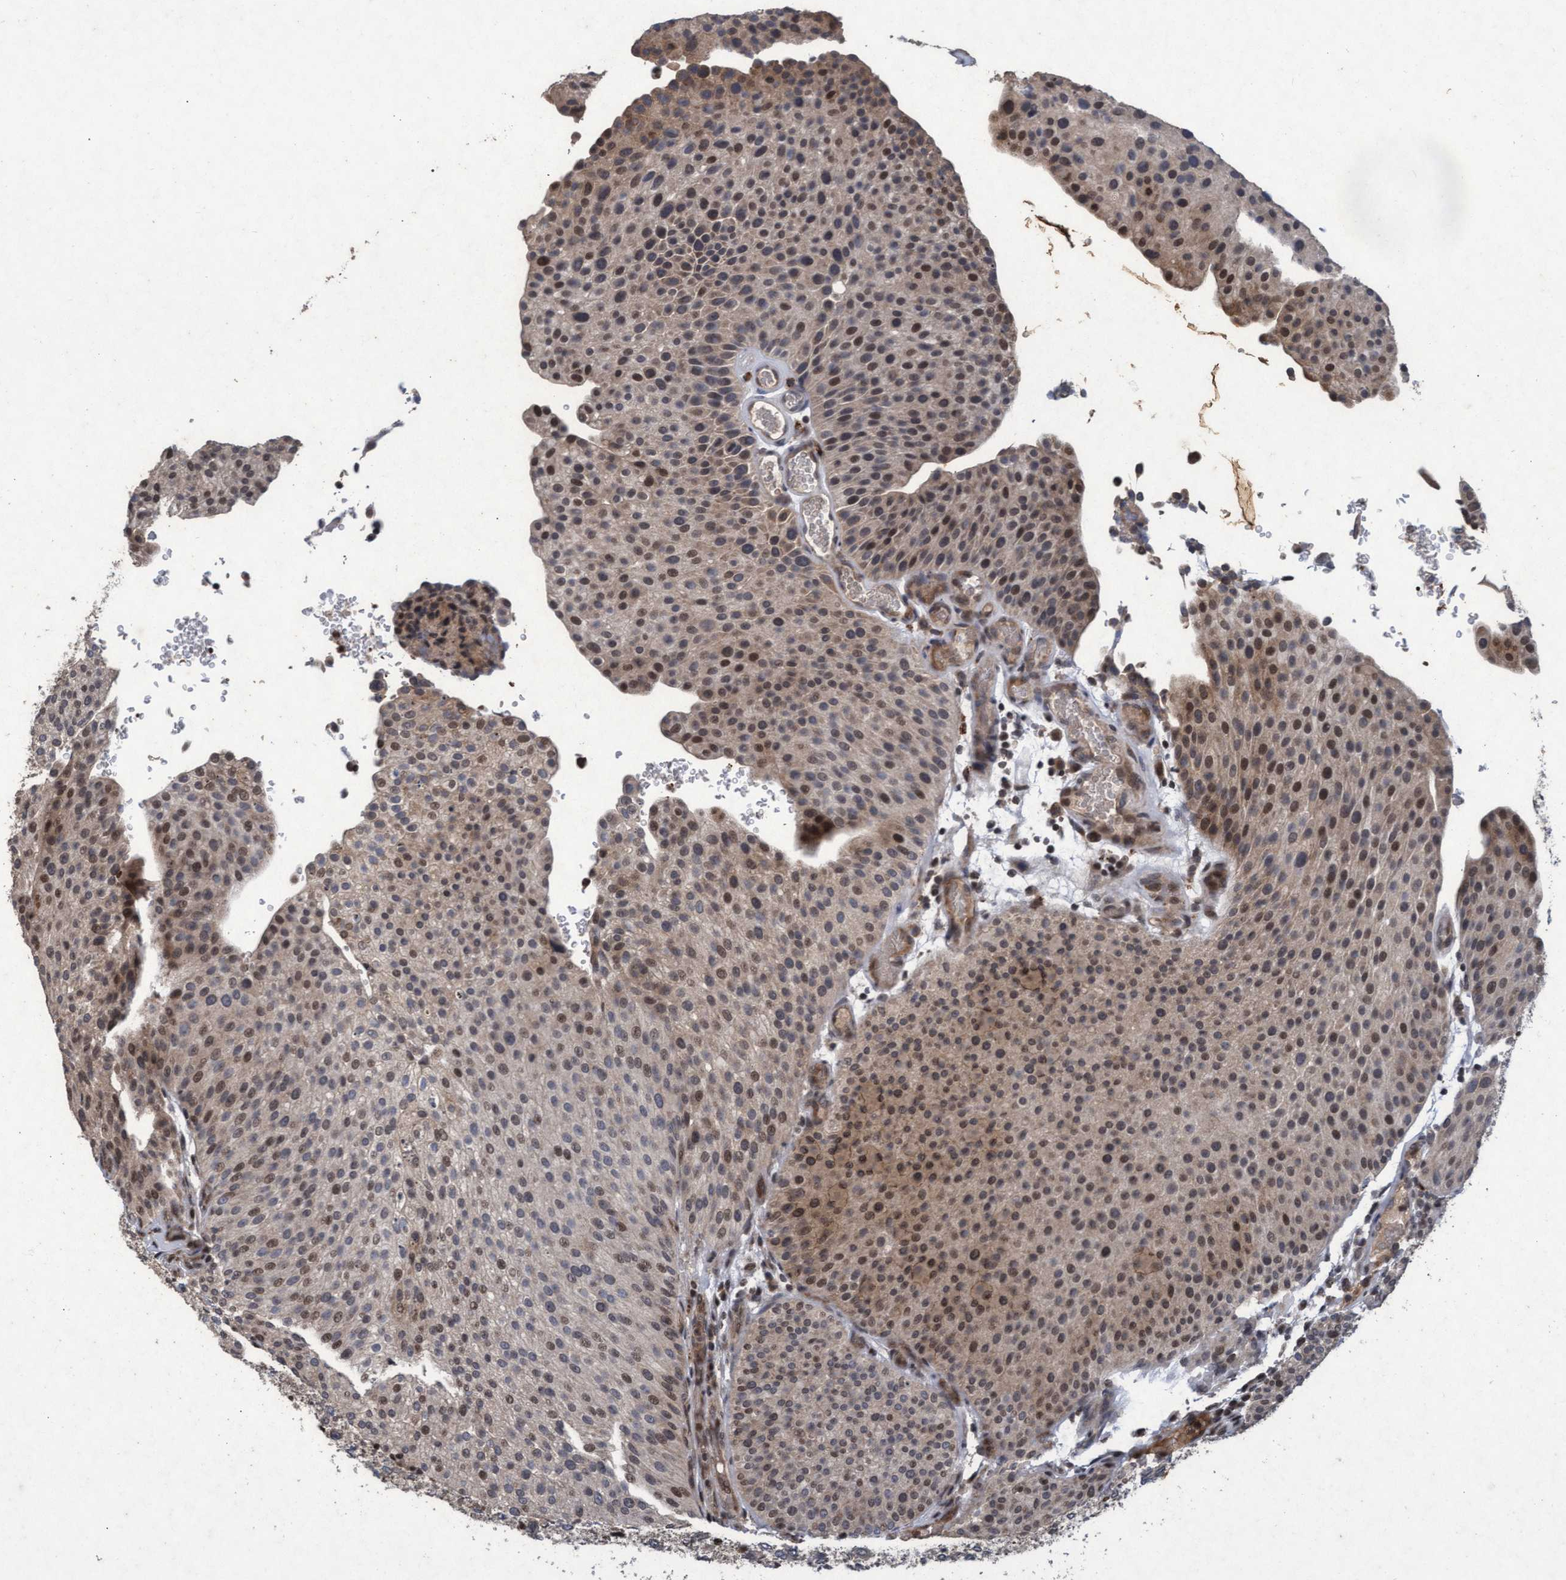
{"staining": {"intensity": "moderate", "quantity": "25%-75%", "location": "cytoplasmic/membranous,nuclear"}, "tissue": "urothelial cancer", "cell_type": "Tumor cells", "image_type": "cancer", "snomed": [{"axis": "morphology", "description": "Urothelial carcinoma, Low grade"}, {"axis": "topography", "description": "Smooth muscle"}, {"axis": "topography", "description": "Urinary bladder"}], "caption": "An image of human urothelial cancer stained for a protein demonstrates moderate cytoplasmic/membranous and nuclear brown staining in tumor cells.", "gene": "KCNC2", "patient": {"sex": "male", "age": 60}}